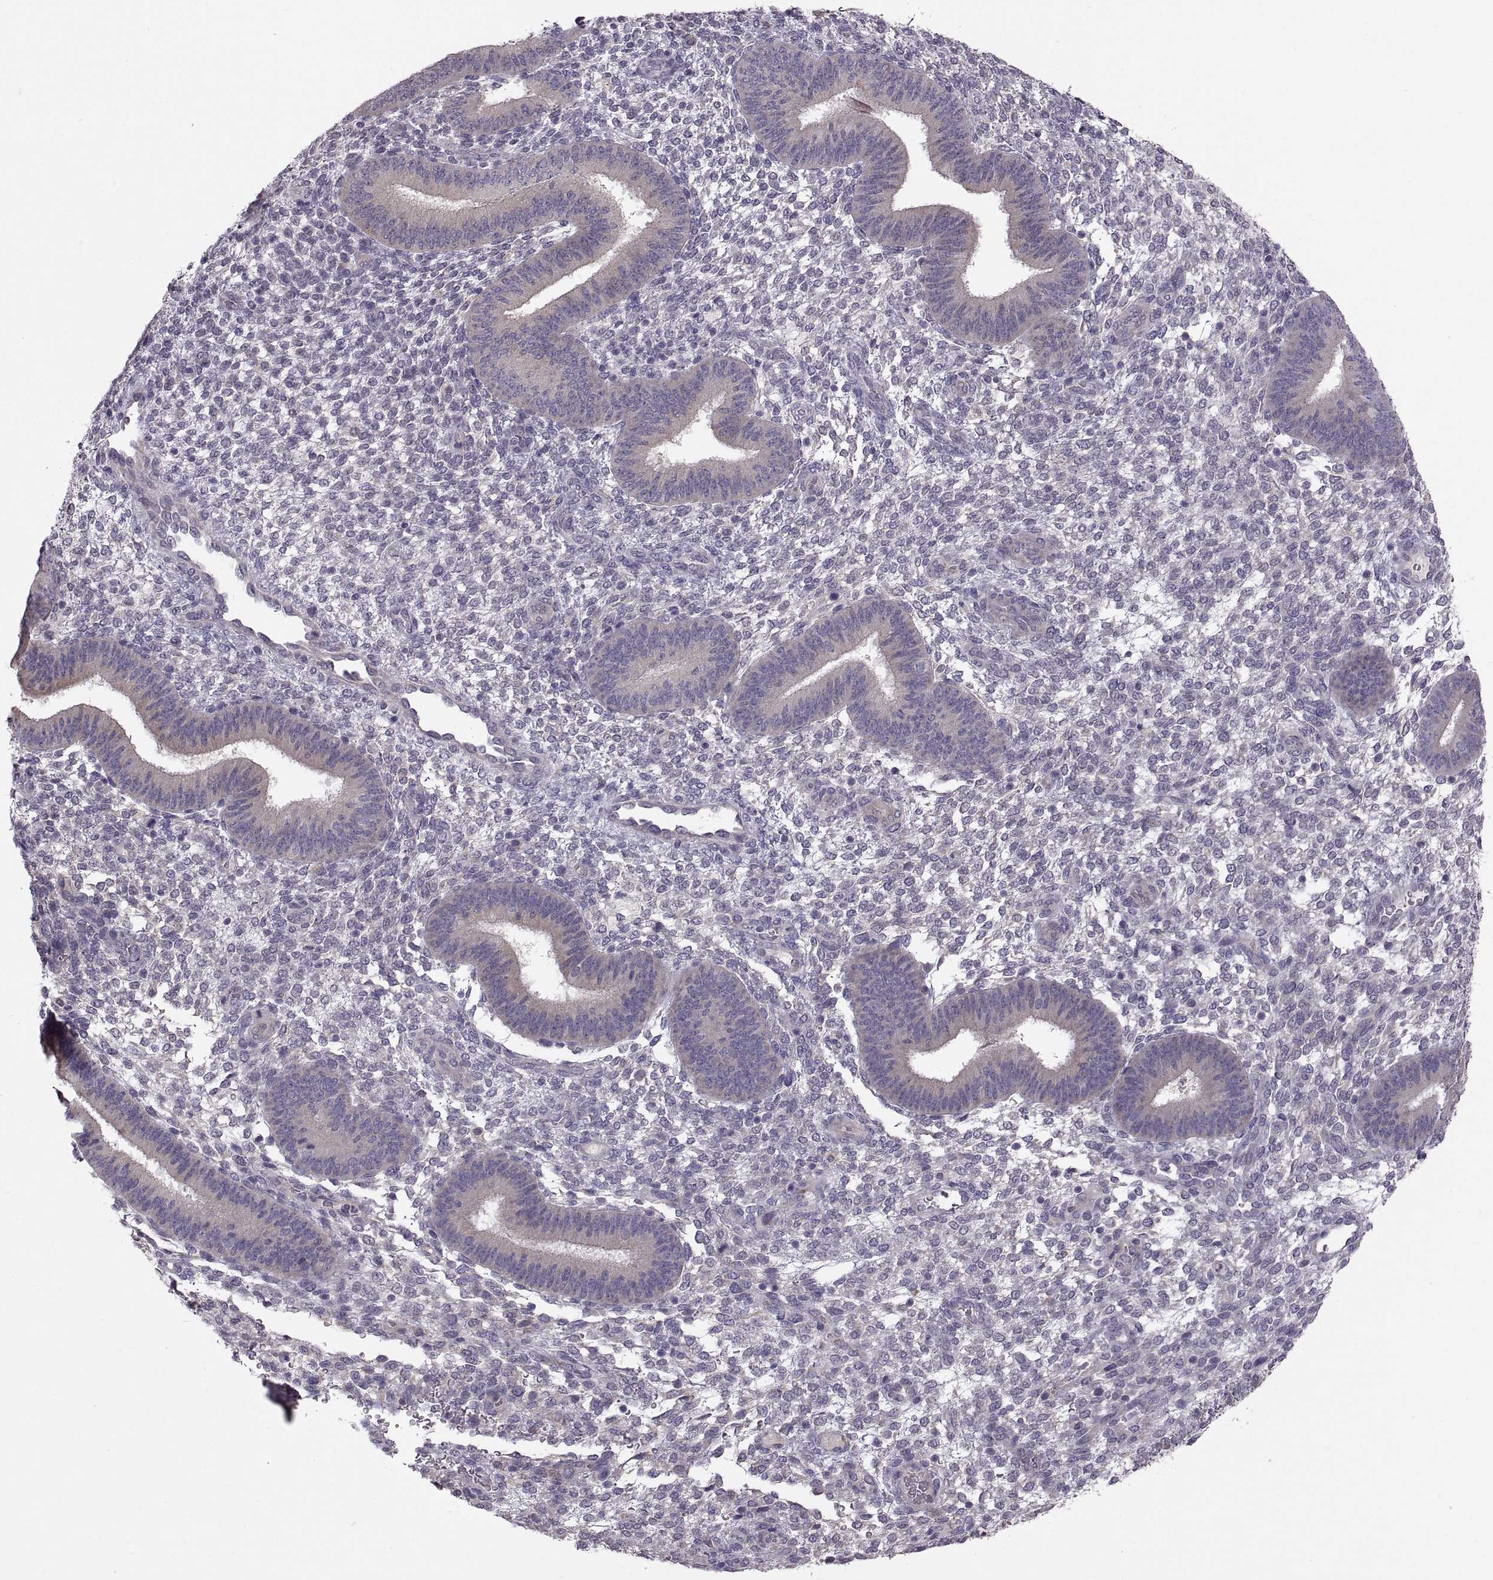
{"staining": {"intensity": "negative", "quantity": "none", "location": "none"}, "tissue": "endometrium", "cell_type": "Cells in endometrial stroma", "image_type": "normal", "snomed": [{"axis": "morphology", "description": "Normal tissue, NOS"}, {"axis": "topography", "description": "Endometrium"}], "caption": "An immunohistochemistry micrograph of unremarkable endometrium is shown. There is no staining in cells in endometrial stroma of endometrium. (Stains: DAB (3,3'-diaminobenzidine) IHC with hematoxylin counter stain, Microscopy: brightfield microscopy at high magnification).", "gene": "ACSBG2", "patient": {"sex": "female", "age": 39}}